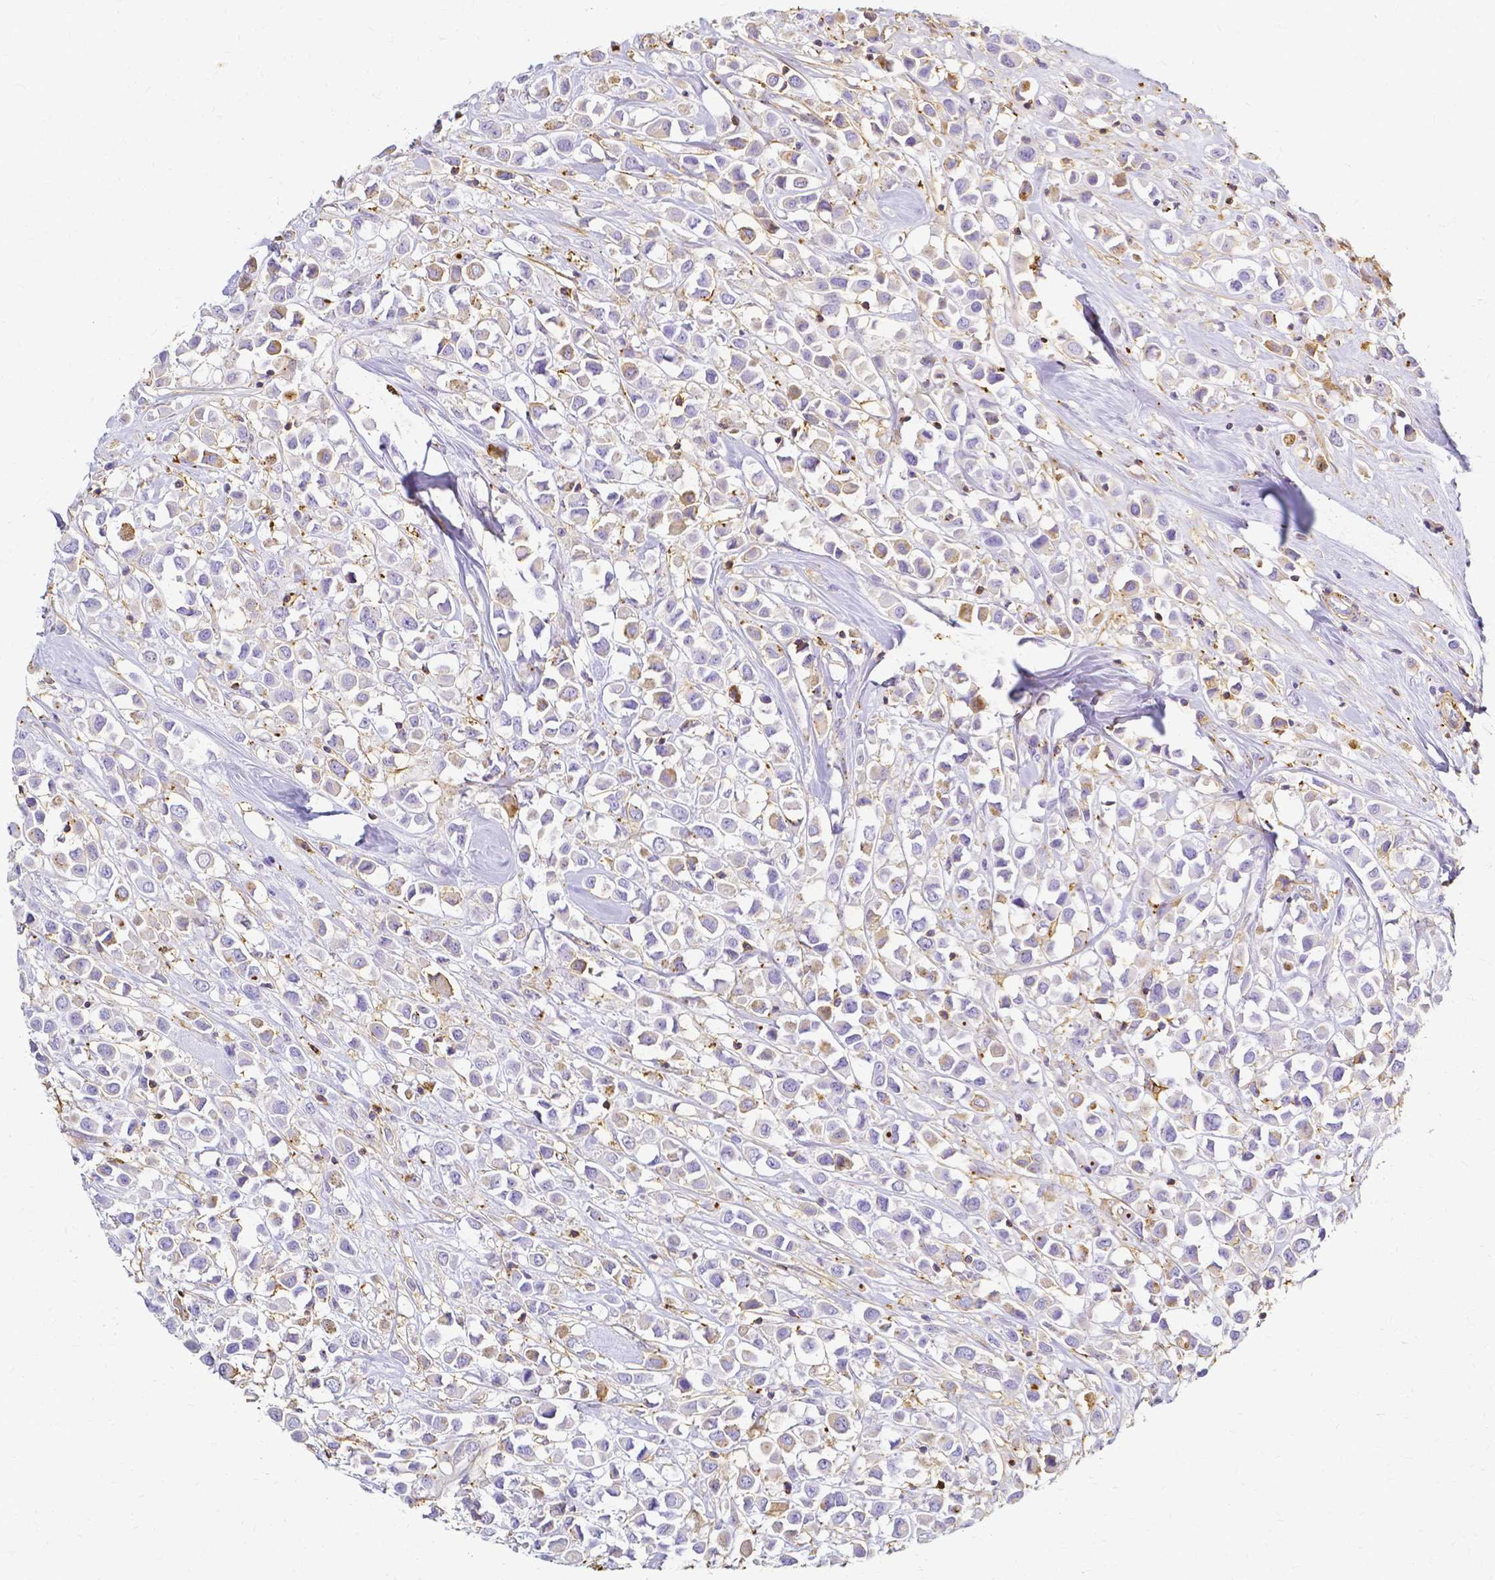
{"staining": {"intensity": "weak", "quantity": "<25%", "location": "cytoplasmic/membranous"}, "tissue": "breast cancer", "cell_type": "Tumor cells", "image_type": "cancer", "snomed": [{"axis": "morphology", "description": "Duct carcinoma"}, {"axis": "topography", "description": "Breast"}], "caption": "This is an immunohistochemistry (IHC) image of human breast cancer (invasive ductal carcinoma). There is no expression in tumor cells.", "gene": "HSPA12A", "patient": {"sex": "female", "age": 61}}